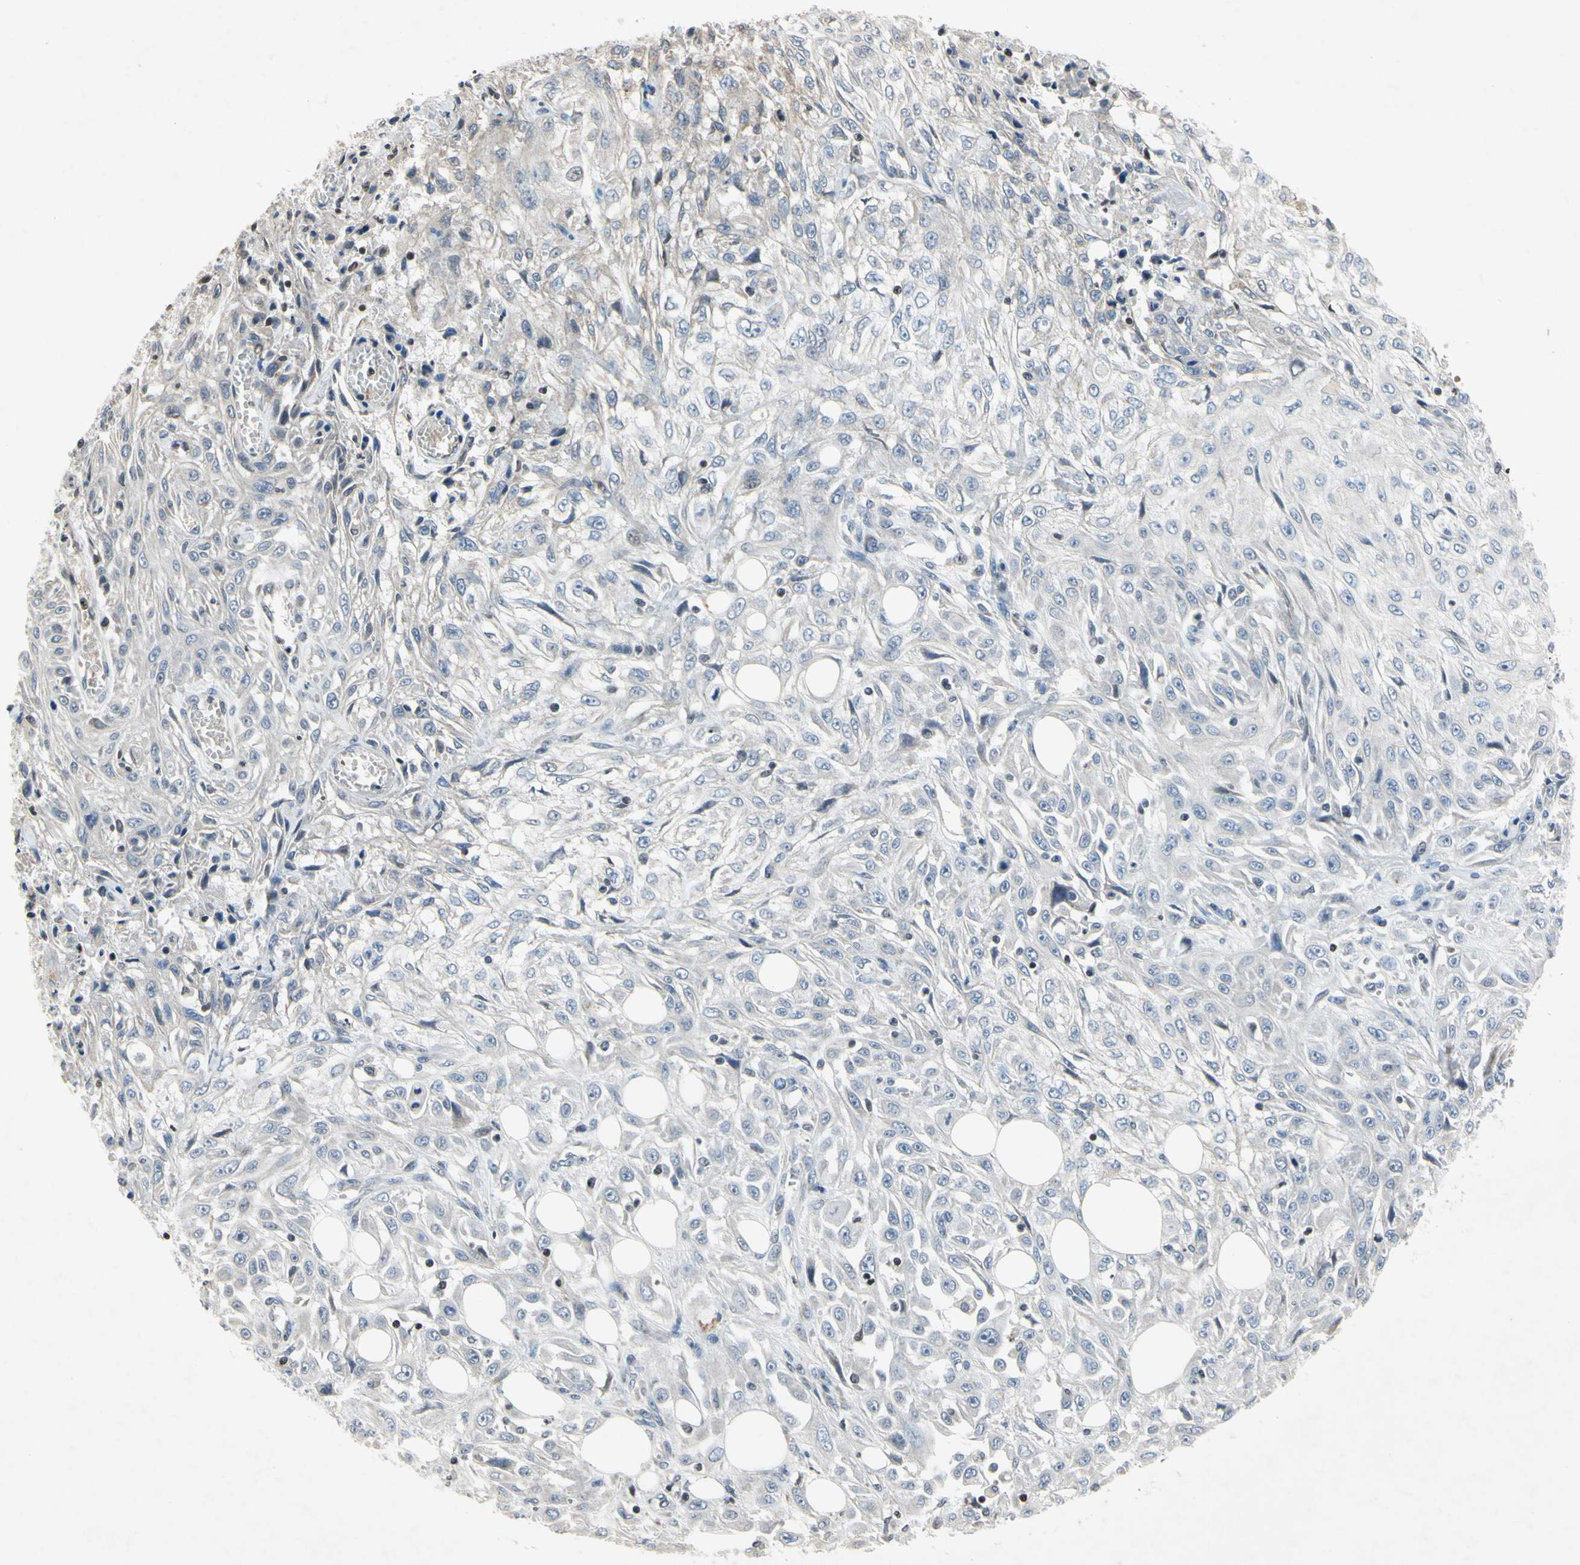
{"staining": {"intensity": "negative", "quantity": "none", "location": "none"}, "tissue": "skin cancer", "cell_type": "Tumor cells", "image_type": "cancer", "snomed": [{"axis": "morphology", "description": "Squamous cell carcinoma, NOS"}, {"axis": "morphology", "description": "Squamous cell carcinoma, metastatic, NOS"}, {"axis": "topography", "description": "Skin"}, {"axis": "topography", "description": "Lymph node"}], "caption": "Immunohistochemistry (IHC) image of neoplastic tissue: metastatic squamous cell carcinoma (skin) stained with DAB (3,3'-diaminobenzidine) displays no significant protein staining in tumor cells. (Stains: DAB (3,3'-diaminobenzidine) immunohistochemistry (IHC) with hematoxylin counter stain, Microscopy: brightfield microscopy at high magnification).", "gene": "ARG1", "patient": {"sex": "male", "age": 75}}